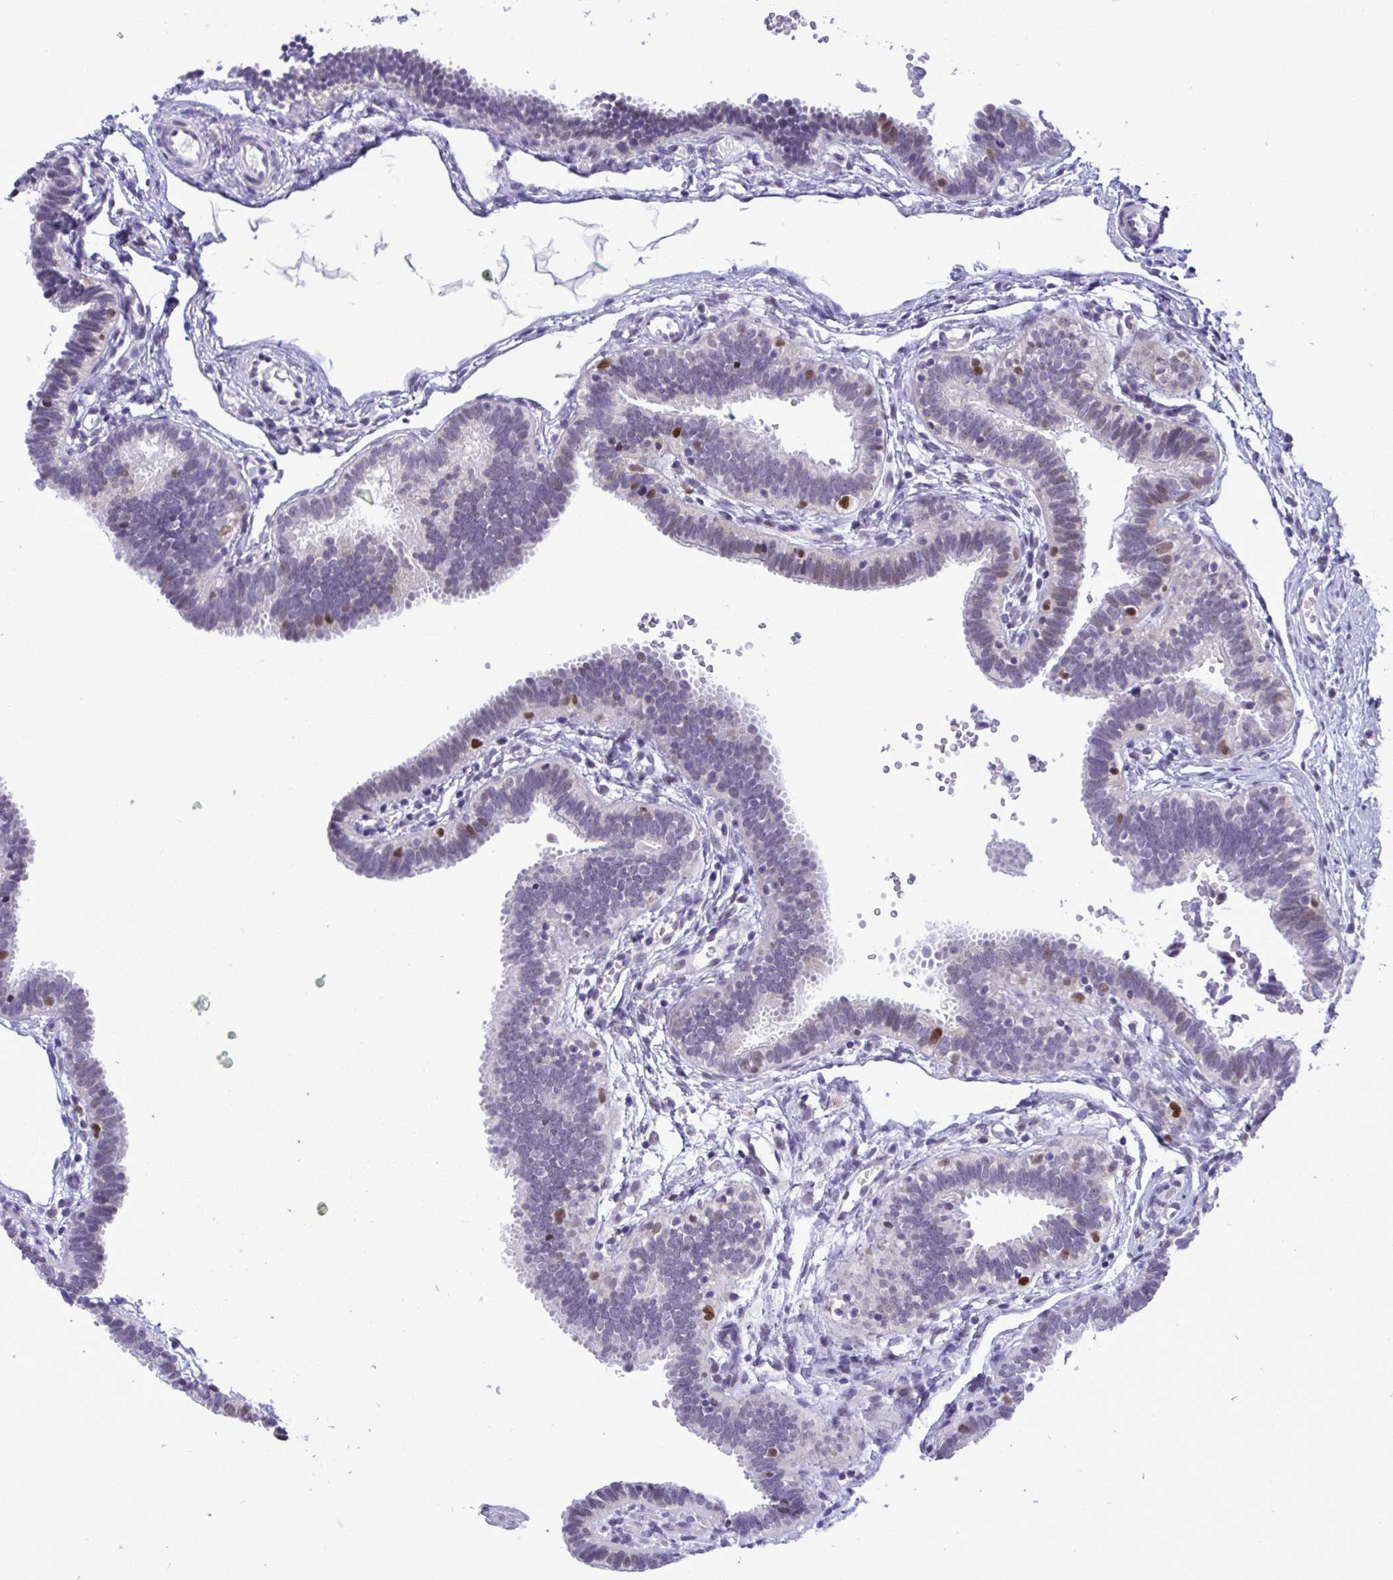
{"staining": {"intensity": "strong", "quantity": "<25%", "location": "nuclear"}, "tissue": "fallopian tube", "cell_type": "Glandular cells", "image_type": "normal", "snomed": [{"axis": "morphology", "description": "Normal tissue, NOS"}, {"axis": "topography", "description": "Fallopian tube"}], "caption": "Protein staining of unremarkable fallopian tube demonstrates strong nuclear positivity in approximately <25% of glandular cells.", "gene": "C1QL2", "patient": {"sex": "female", "age": 37}}